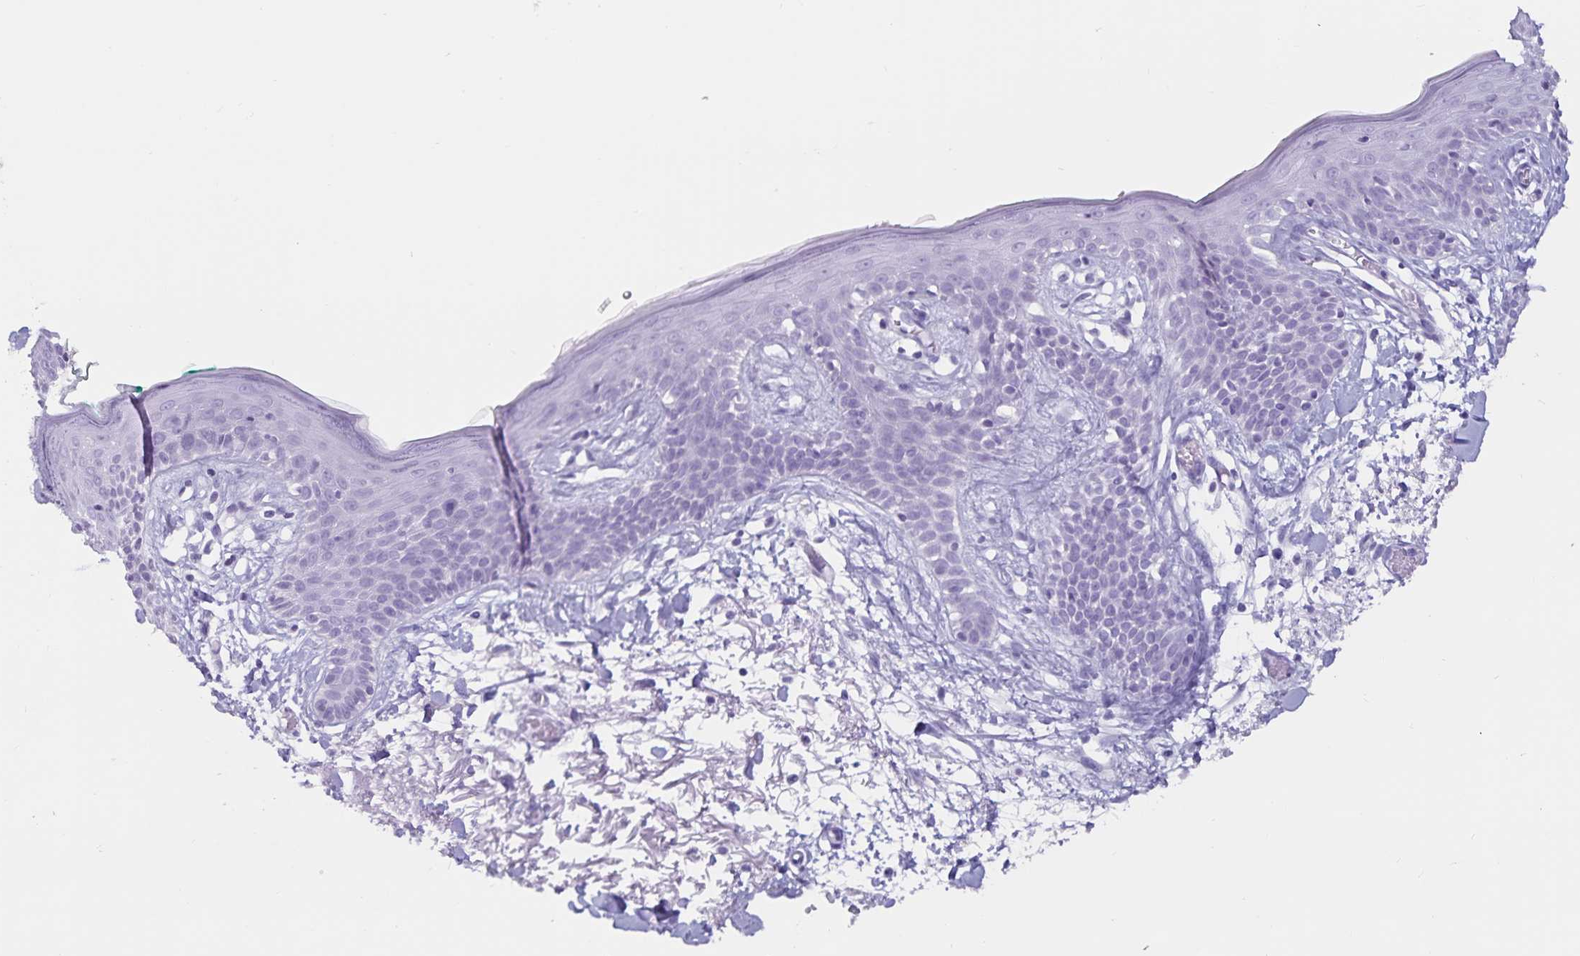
{"staining": {"intensity": "negative", "quantity": "none", "location": "none"}, "tissue": "skin", "cell_type": "Fibroblasts", "image_type": "normal", "snomed": [{"axis": "morphology", "description": "Normal tissue, NOS"}, {"axis": "topography", "description": "Skin"}], "caption": "IHC of normal human skin exhibits no positivity in fibroblasts. Brightfield microscopy of immunohistochemistry stained with DAB (3,3'-diaminobenzidine) (brown) and hematoxylin (blue), captured at high magnification.", "gene": "GPR137", "patient": {"sex": "male", "age": 79}}